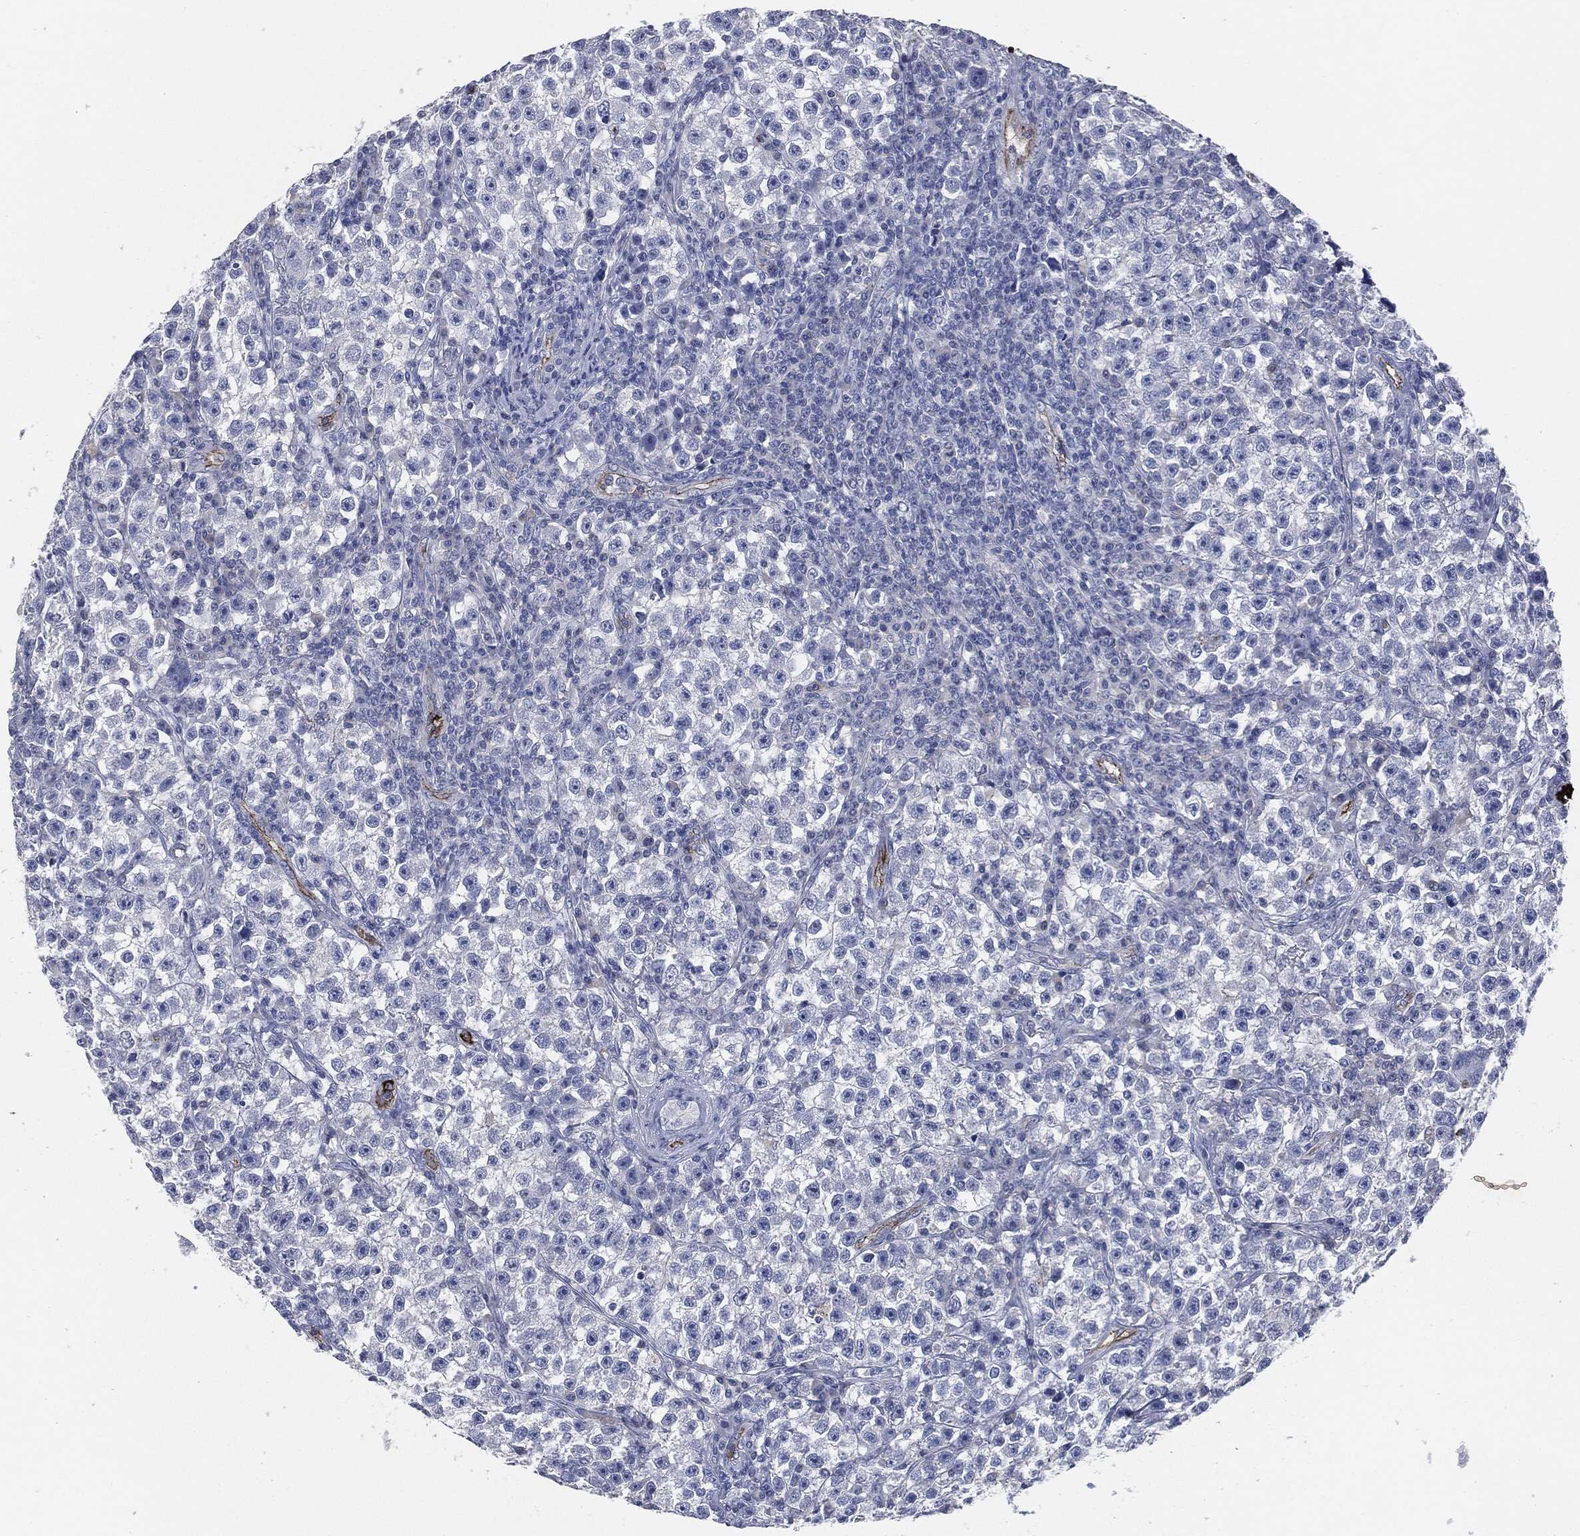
{"staining": {"intensity": "negative", "quantity": "none", "location": "none"}, "tissue": "testis cancer", "cell_type": "Tumor cells", "image_type": "cancer", "snomed": [{"axis": "morphology", "description": "Seminoma, NOS"}, {"axis": "topography", "description": "Testis"}], "caption": "Immunohistochemical staining of human seminoma (testis) reveals no significant positivity in tumor cells.", "gene": "APOB", "patient": {"sex": "male", "age": 22}}